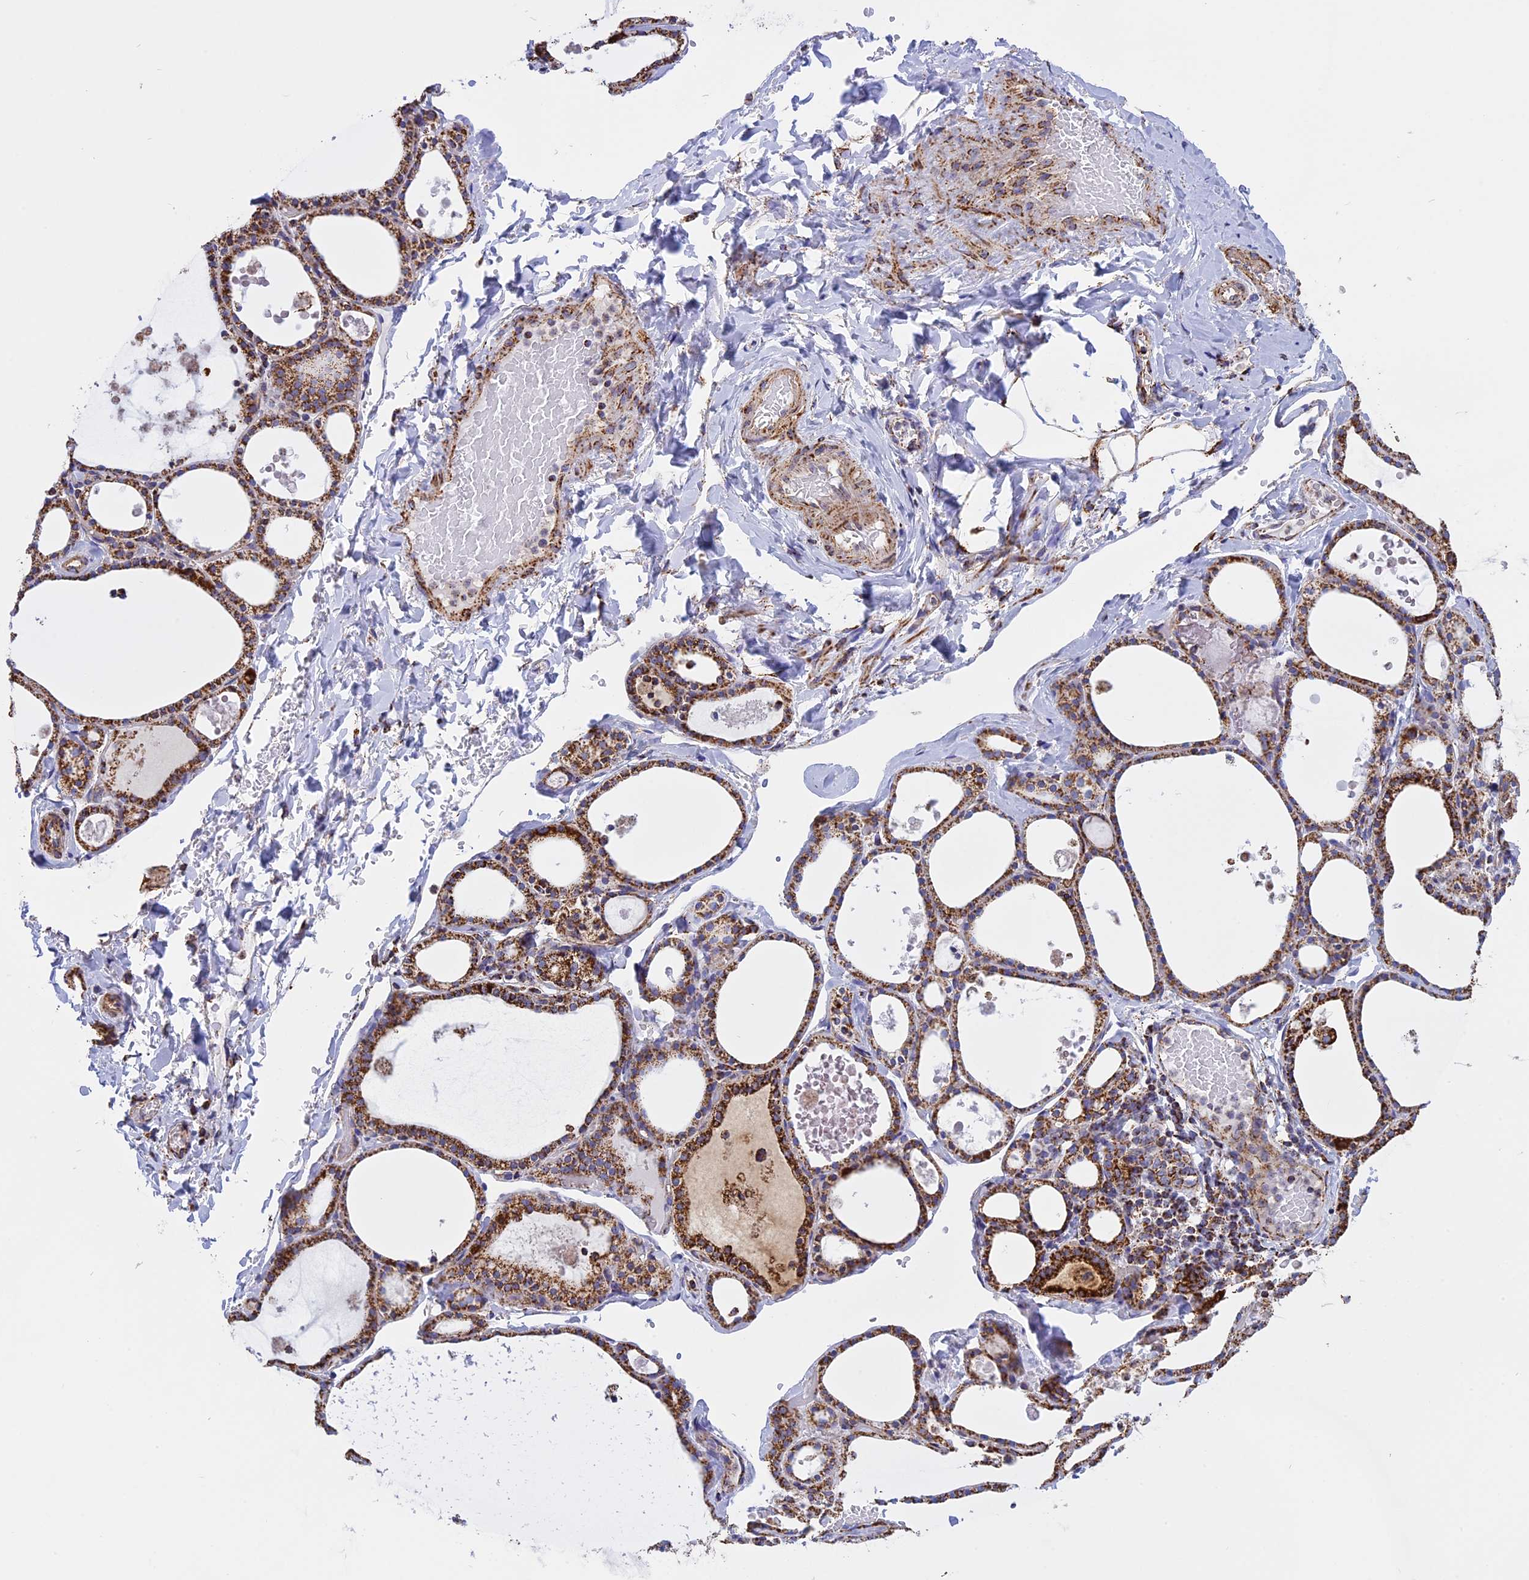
{"staining": {"intensity": "moderate", "quantity": ">75%", "location": "cytoplasmic/membranous"}, "tissue": "thyroid gland", "cell_type": "Glandular cells", "image_type": "normal", "snomed": [{"axis": "morphology", "description": "Normal tissue, NOS"}, {"axis": "topography", "description": "Thyroid gland"}], "caption": "A brown stain shows moderate cytoplasmic/membranous expression of a protein in glandular cells of unremarkable thyroid gland.", "gene": "KCNG1", "patient": {"sex": "male", "age": 56}}